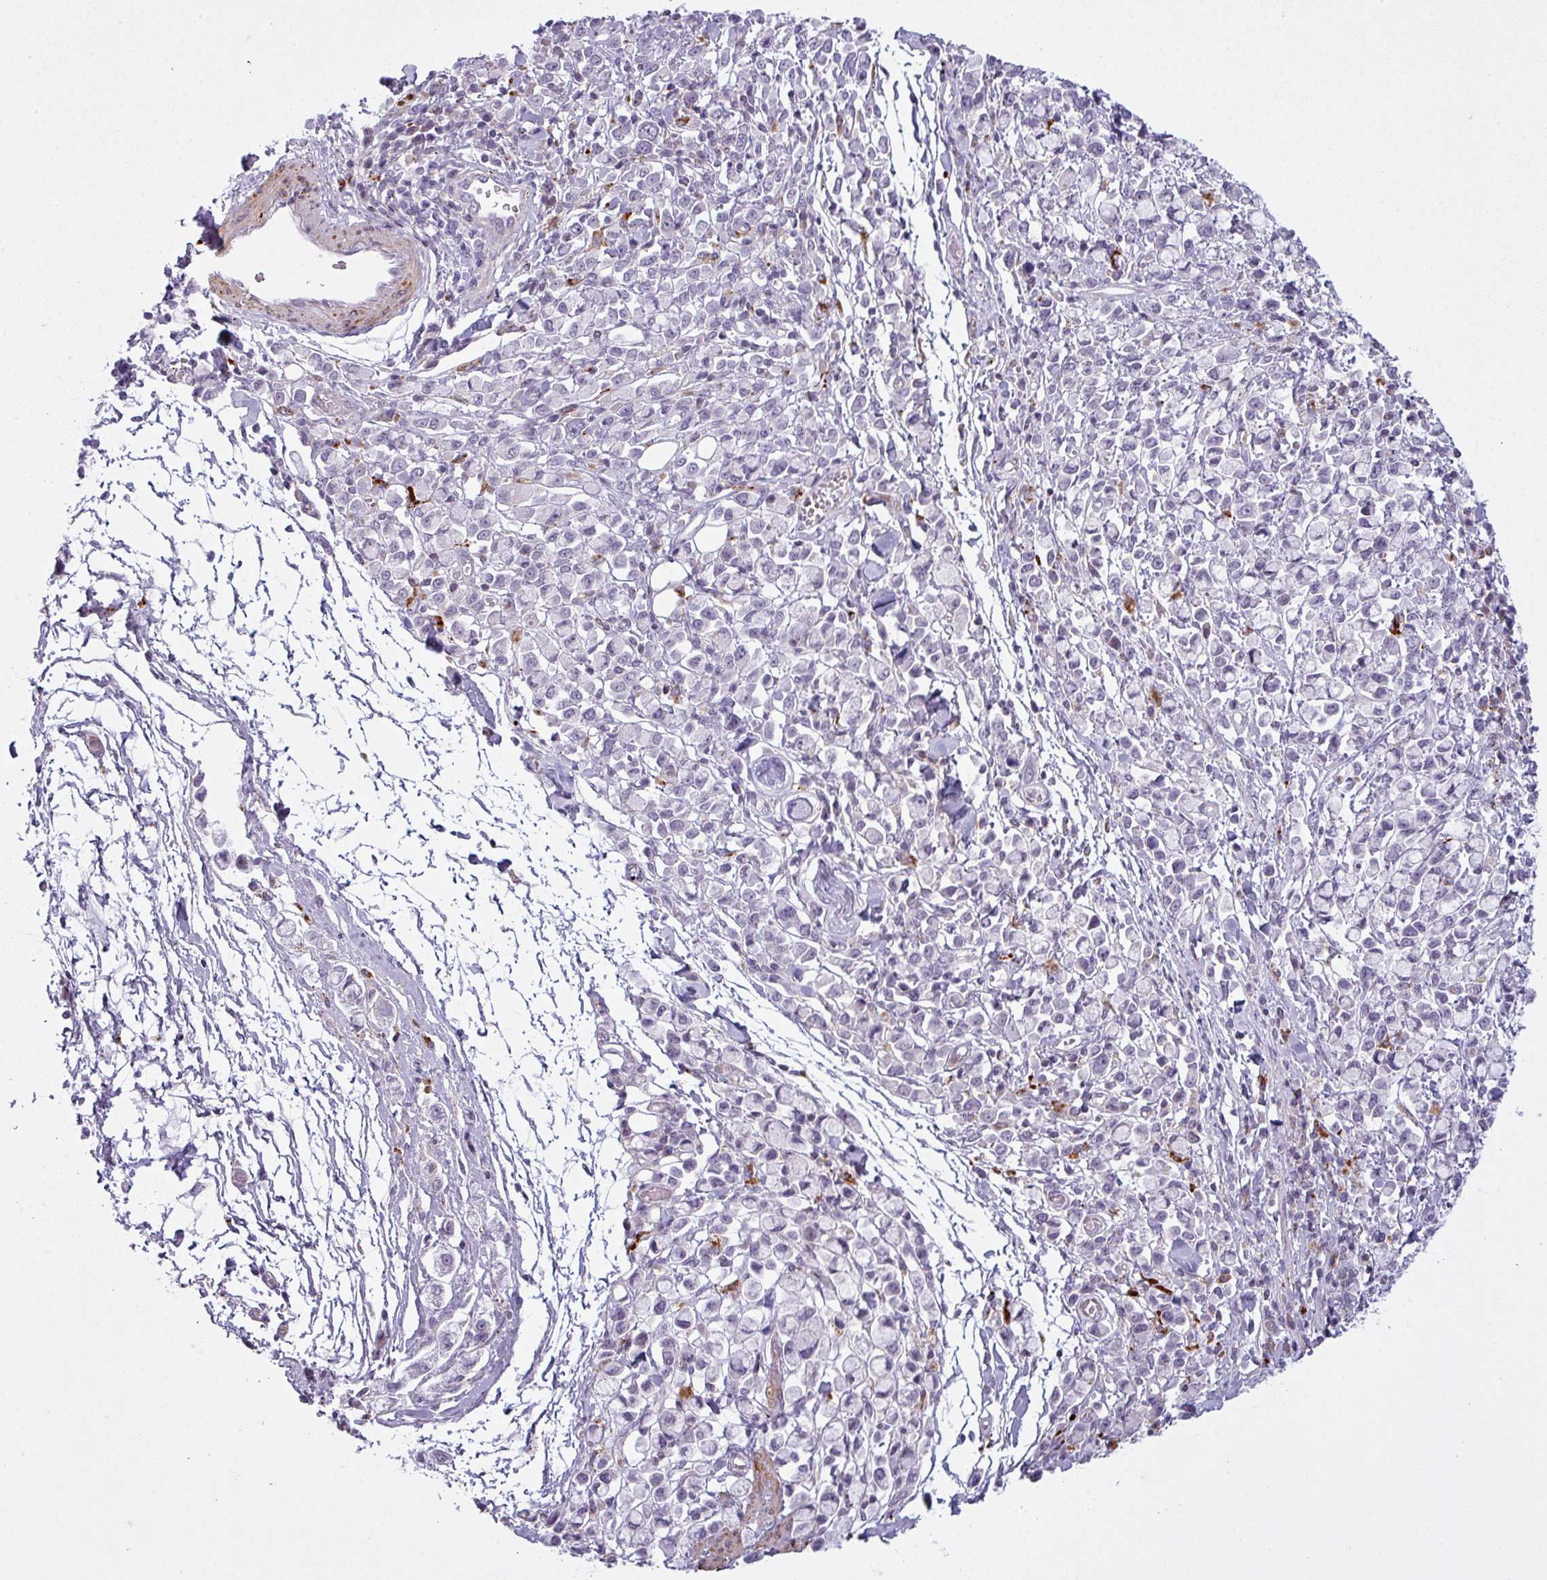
{"staining": {"intensity": "negative", "quantity": "none", "location": "none"}, "tissue": "stomach cancer", "cell_type": "Tumor cells", "image_type": "cancer", "snomed": [{"axis": "morphology", "description": "Adenocarcinoma, NOS"}, {"axis": "topography", "description": "Stomach"}], "caption": "The micrograph reveals no significant staining in tumor cells of stomach cancer (adenocarcinoma). The staining was performed using DAB (3,3'-diaminobenzidine) to visualize the protein expression in brown, while the nuclei were stained in blue with hematoxylin (Magnification: 20x).", "gene": "MAP7D2", "patient": {"sex": "female", "age": 81}}